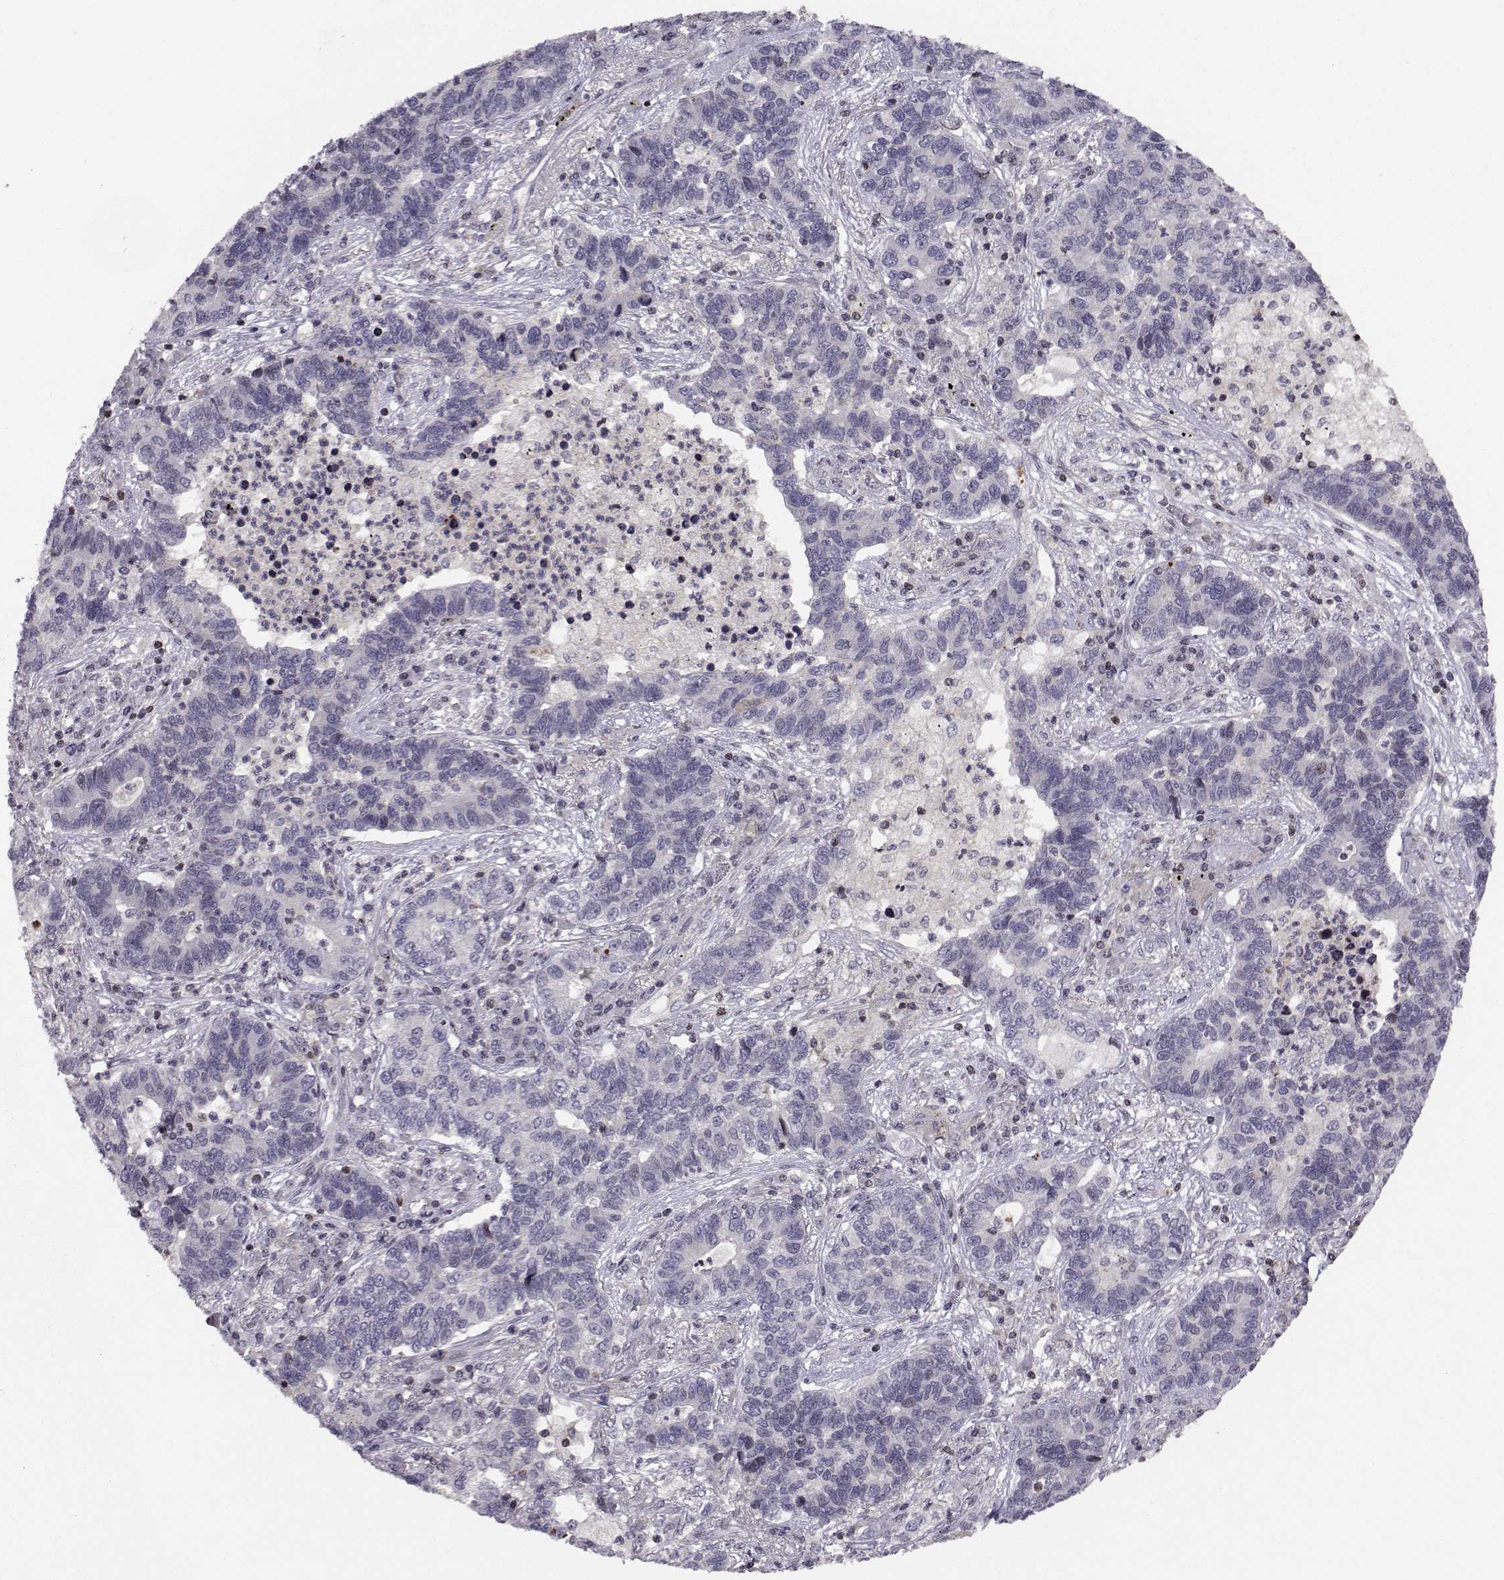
{"staining": {"intensity": "negative", "quantity": "none", "location": "none"}, "tissue": "lung cancer", "cell_type": "Tumor cells", "image_type": "cancer", "snomed": [{"axis": "morphology", "description": "Adenocarcinoma, NOS"}, {"axis": "topography", "description": "Lung"}], "caption": "A micrograph of adenocarcinoma (lung) stained for a protein demonstrates no brown staining in tumor cells. (Stains: DAB (3,3'-diaminobenzidine) immunohistochemistry (IHC) with hematoxylin counter stain, Microscopy: brightfield microscopy at high magnification).", "gene": "PCP4L1", "patient": {"sex": "female", "age": 57}}